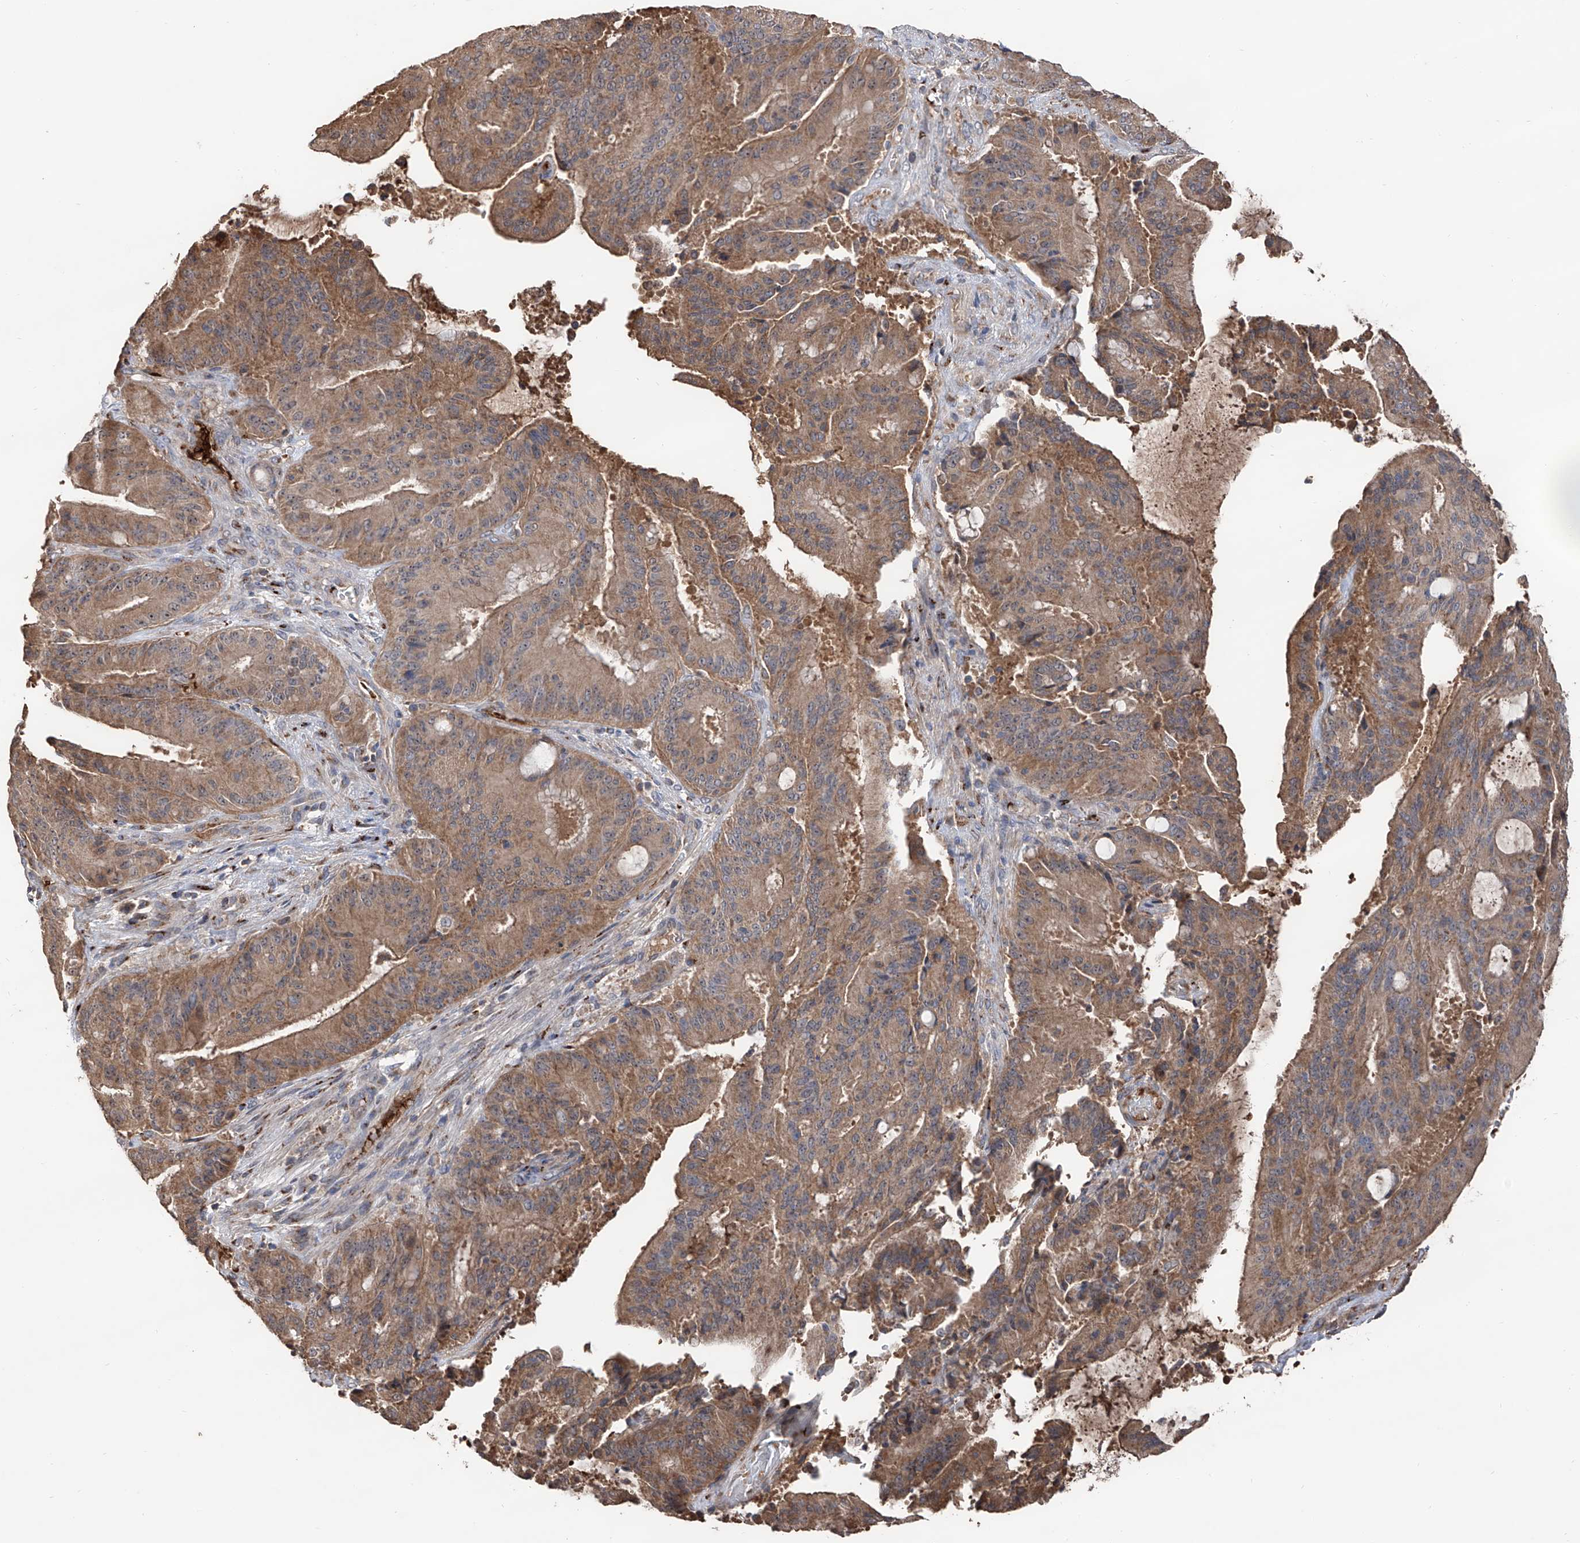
{"staining": {"intensity": "moderate", "quantity": ">75%", "location": "cytoplasmic/membranous"}, "tissue": "liver cancer", "cell_type": "Tumor cells", "image_type": "cancer", "snomed": [{"axis": "morphology", "description": "Normal tissue, NOS"}, {"axis": "morphology", "description": "Cholangiocarcinoma"}, {"axis": "topography", "description": "Liver"}, {"axis": "topography", "description": "Peripheral nerve tissue"}], "caption": "Tumor cells show moderate cytoplasmic/membranous staining in about >75% of cells in liver cancer. (brown staining indicates protein expression, while blue staining denotes nuclei).", "gene": "EDN1", "patient": {"sex": "female", "age": 73}}